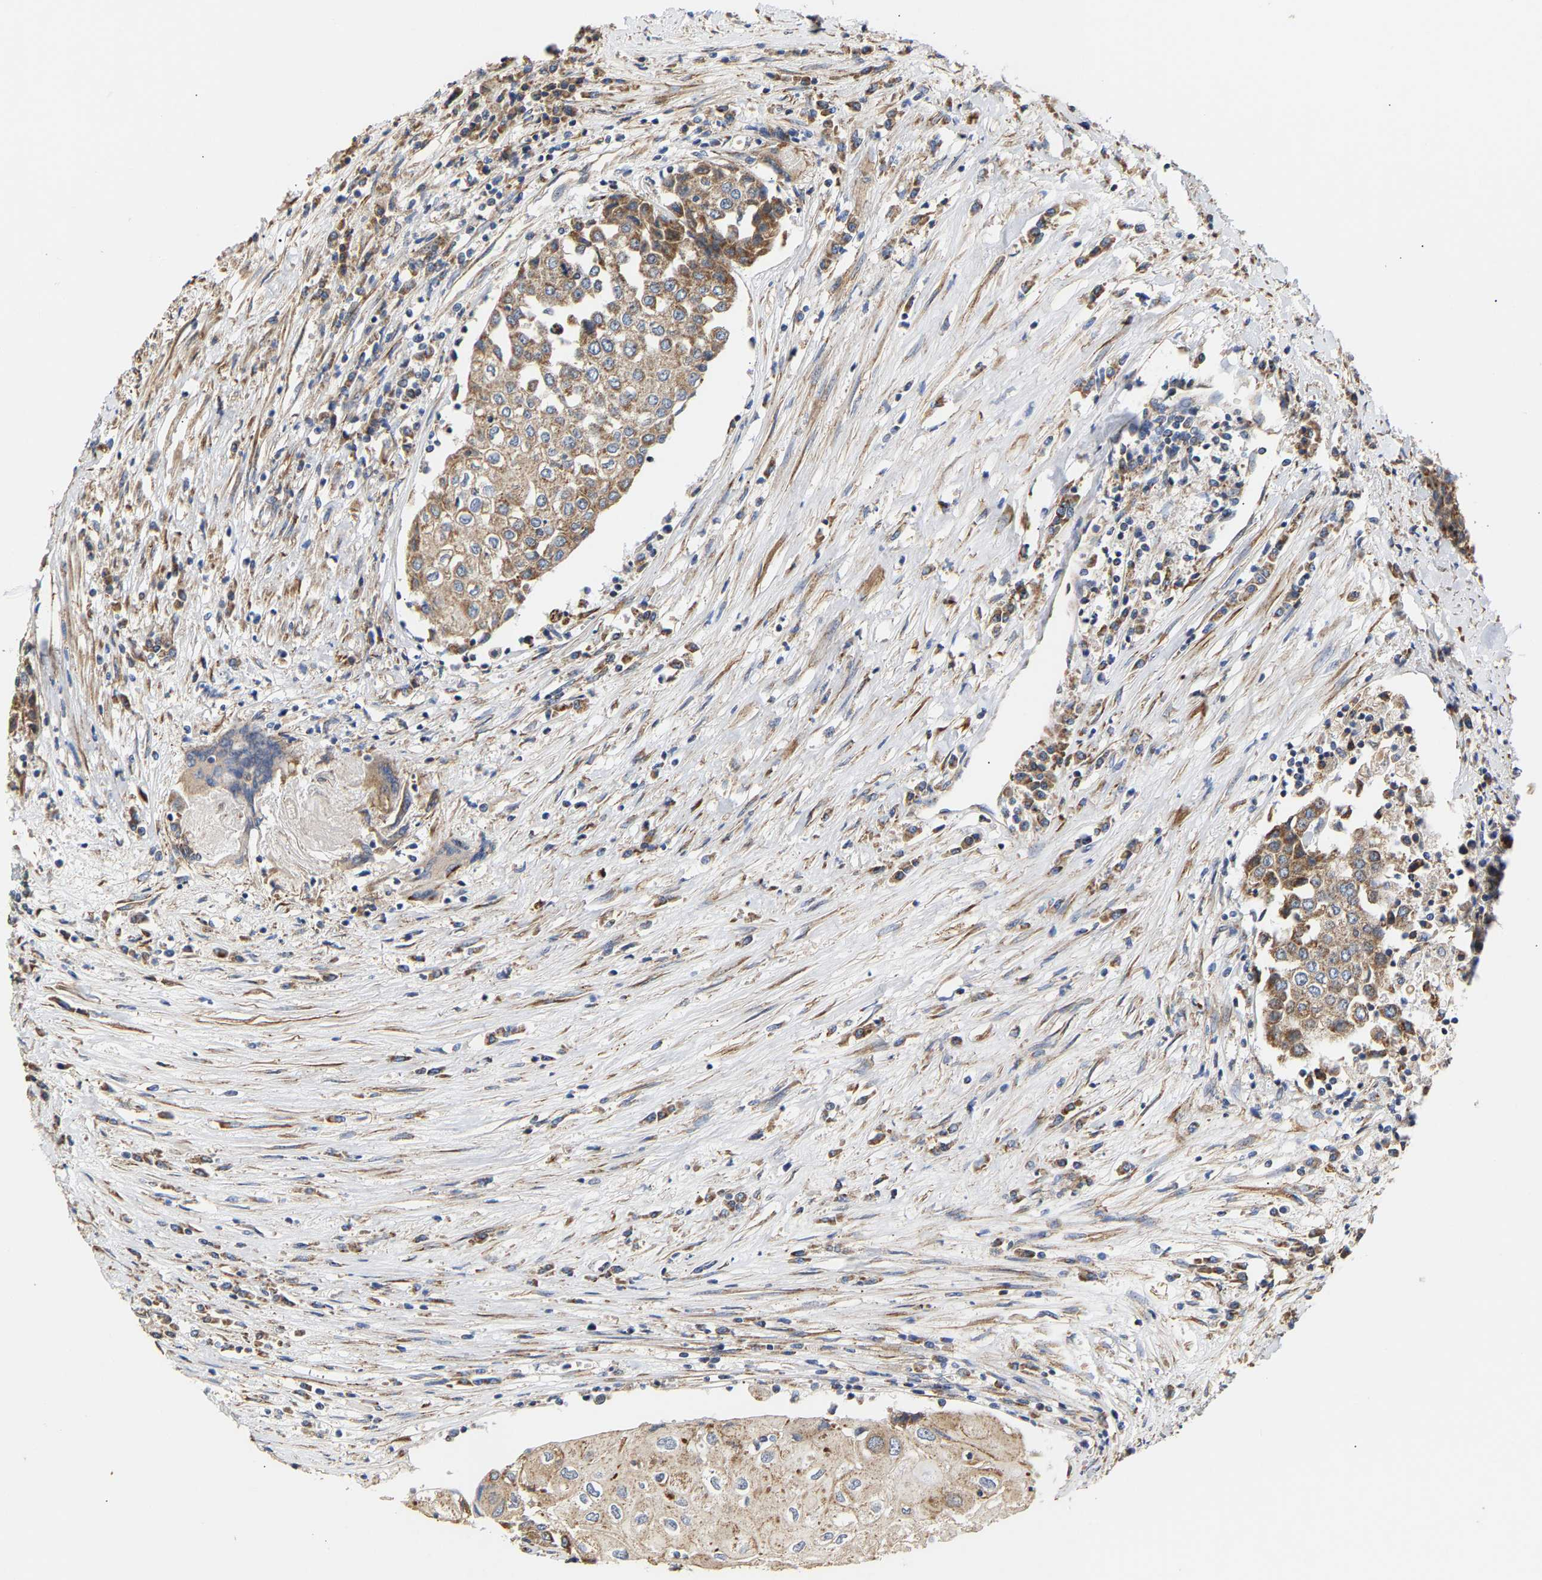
{"staining": {"intensity": "moderate", "quantity": ">75%", "location": "cytoplasmic/membranous"}, "tissue": "urothelial cancer", "cell_type": "Tumor cells", "image_type": "cancer", "snomed": [{"axis": "morphology", "description": "Urothelial carcinoma, High grade"}, {"axis": "topography", "description": "Urinary bladder"}], "caption": "Brown immunohistochemical staining in urothelial cancer shows moderate cytoplasmic/membranous expression in about >75% of tumor cells.", "gene": "TMEM168", "patient": {"sex": "female", "age": 85}}